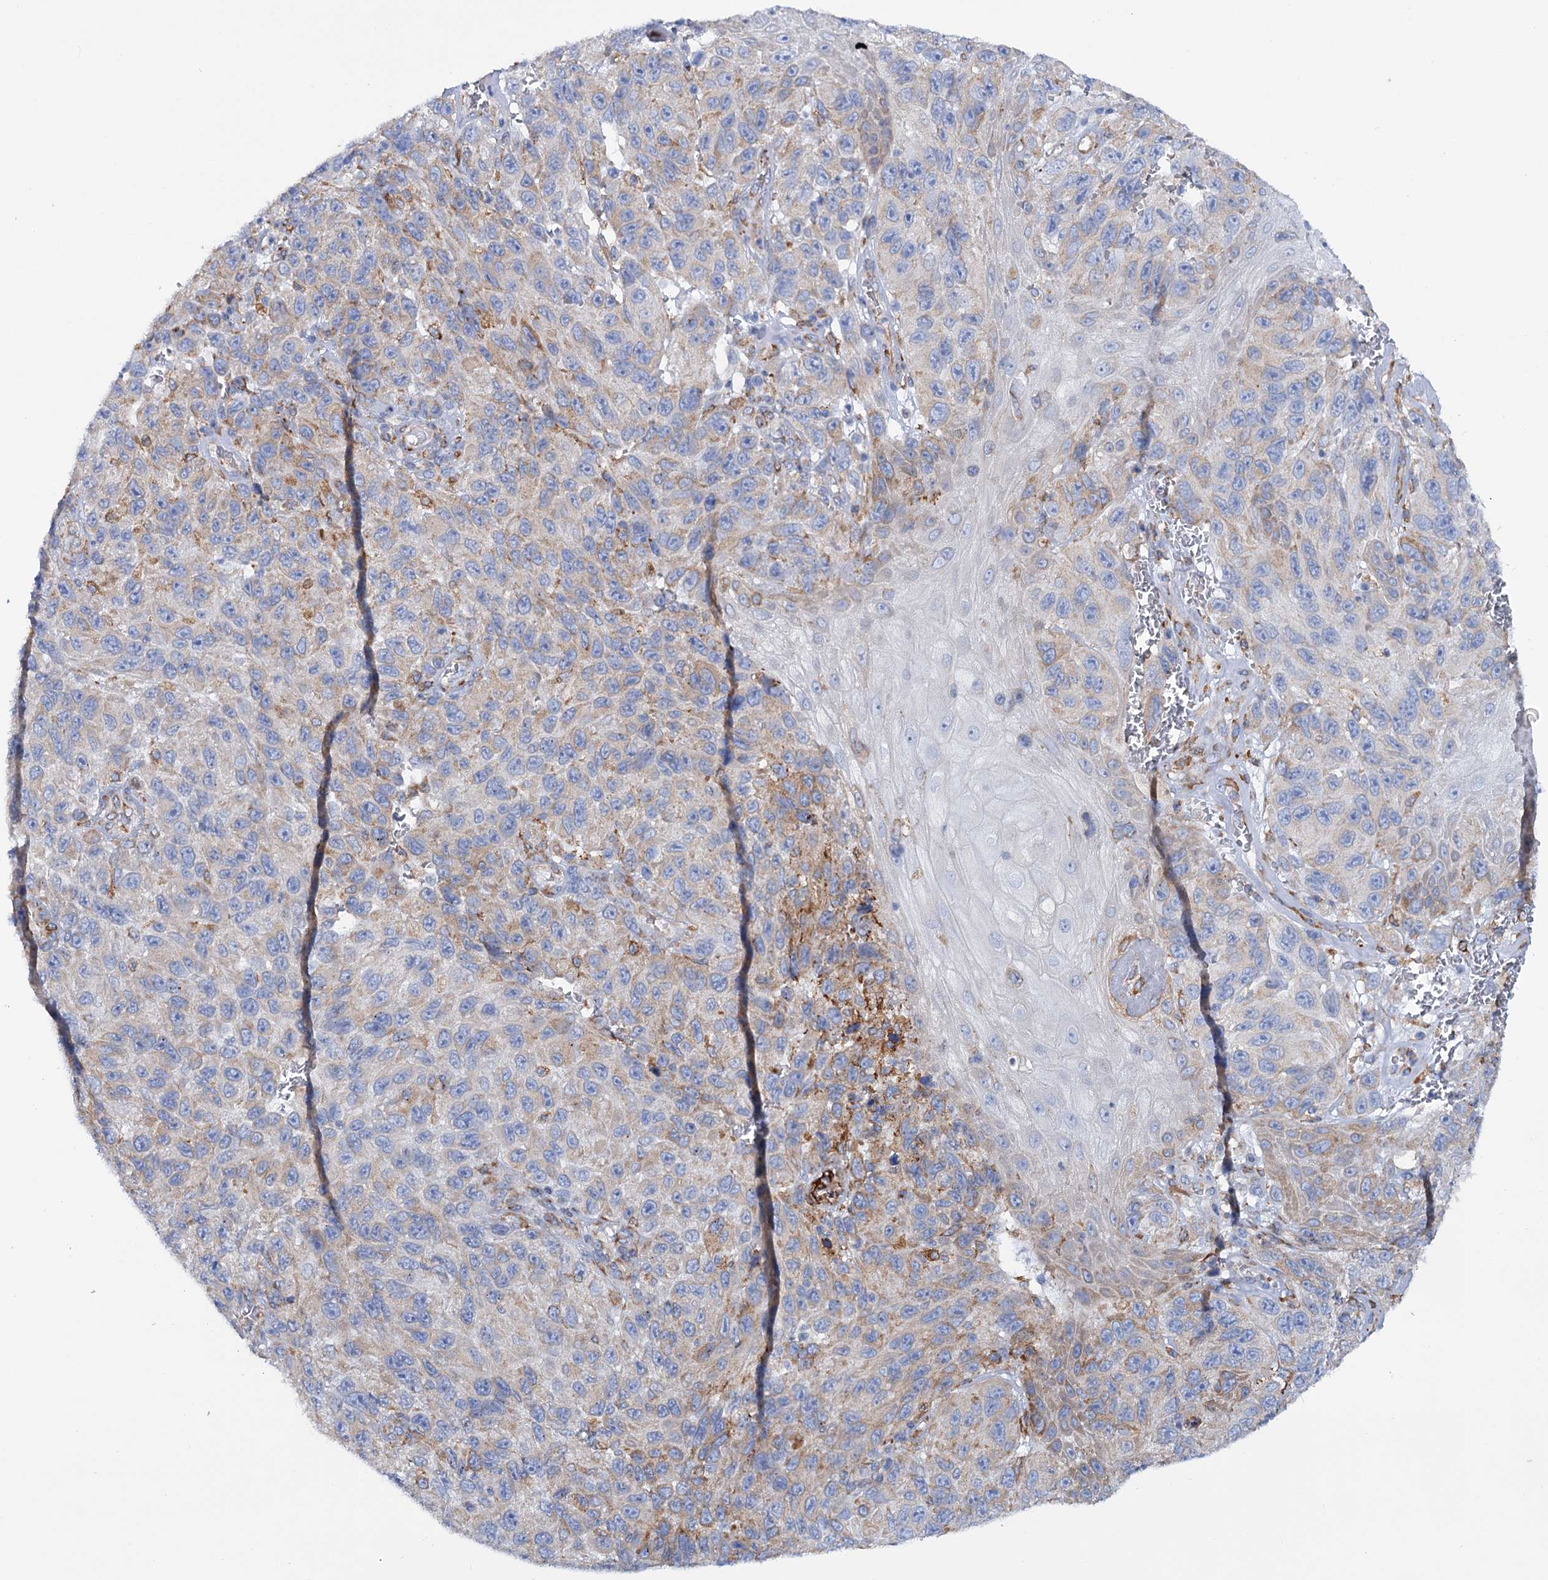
{"staining": {"intensity": "weak", "quantity": "25%-75%", "location": "cytoplasmic/membranous"}, "tissue": "melanoma", "cell_type": "Tumor cells", "image_type": "cancer", "snomed": [{"axis": "morphology", "description": "Normal tissue, NOS"}, {"axis": "morphology", "description": "Malignant melanoma, NOS"}, {"axis": "topography", "description": "Skin"}], "caption": "High-magnification brightfield microscopy of melanoma stained with DAB (3,3'-diaminobenzidine) (brown) and counterstained with hematoxylin (blue). tumor cells exhibit weak cytoplasmic/membranous expression is seen in about25%-75% of cells. The protein is shown in brown color, while the nuclei are stained blue.", "gene": "SHE", "patient": {"sex": "female", "age": 96}}